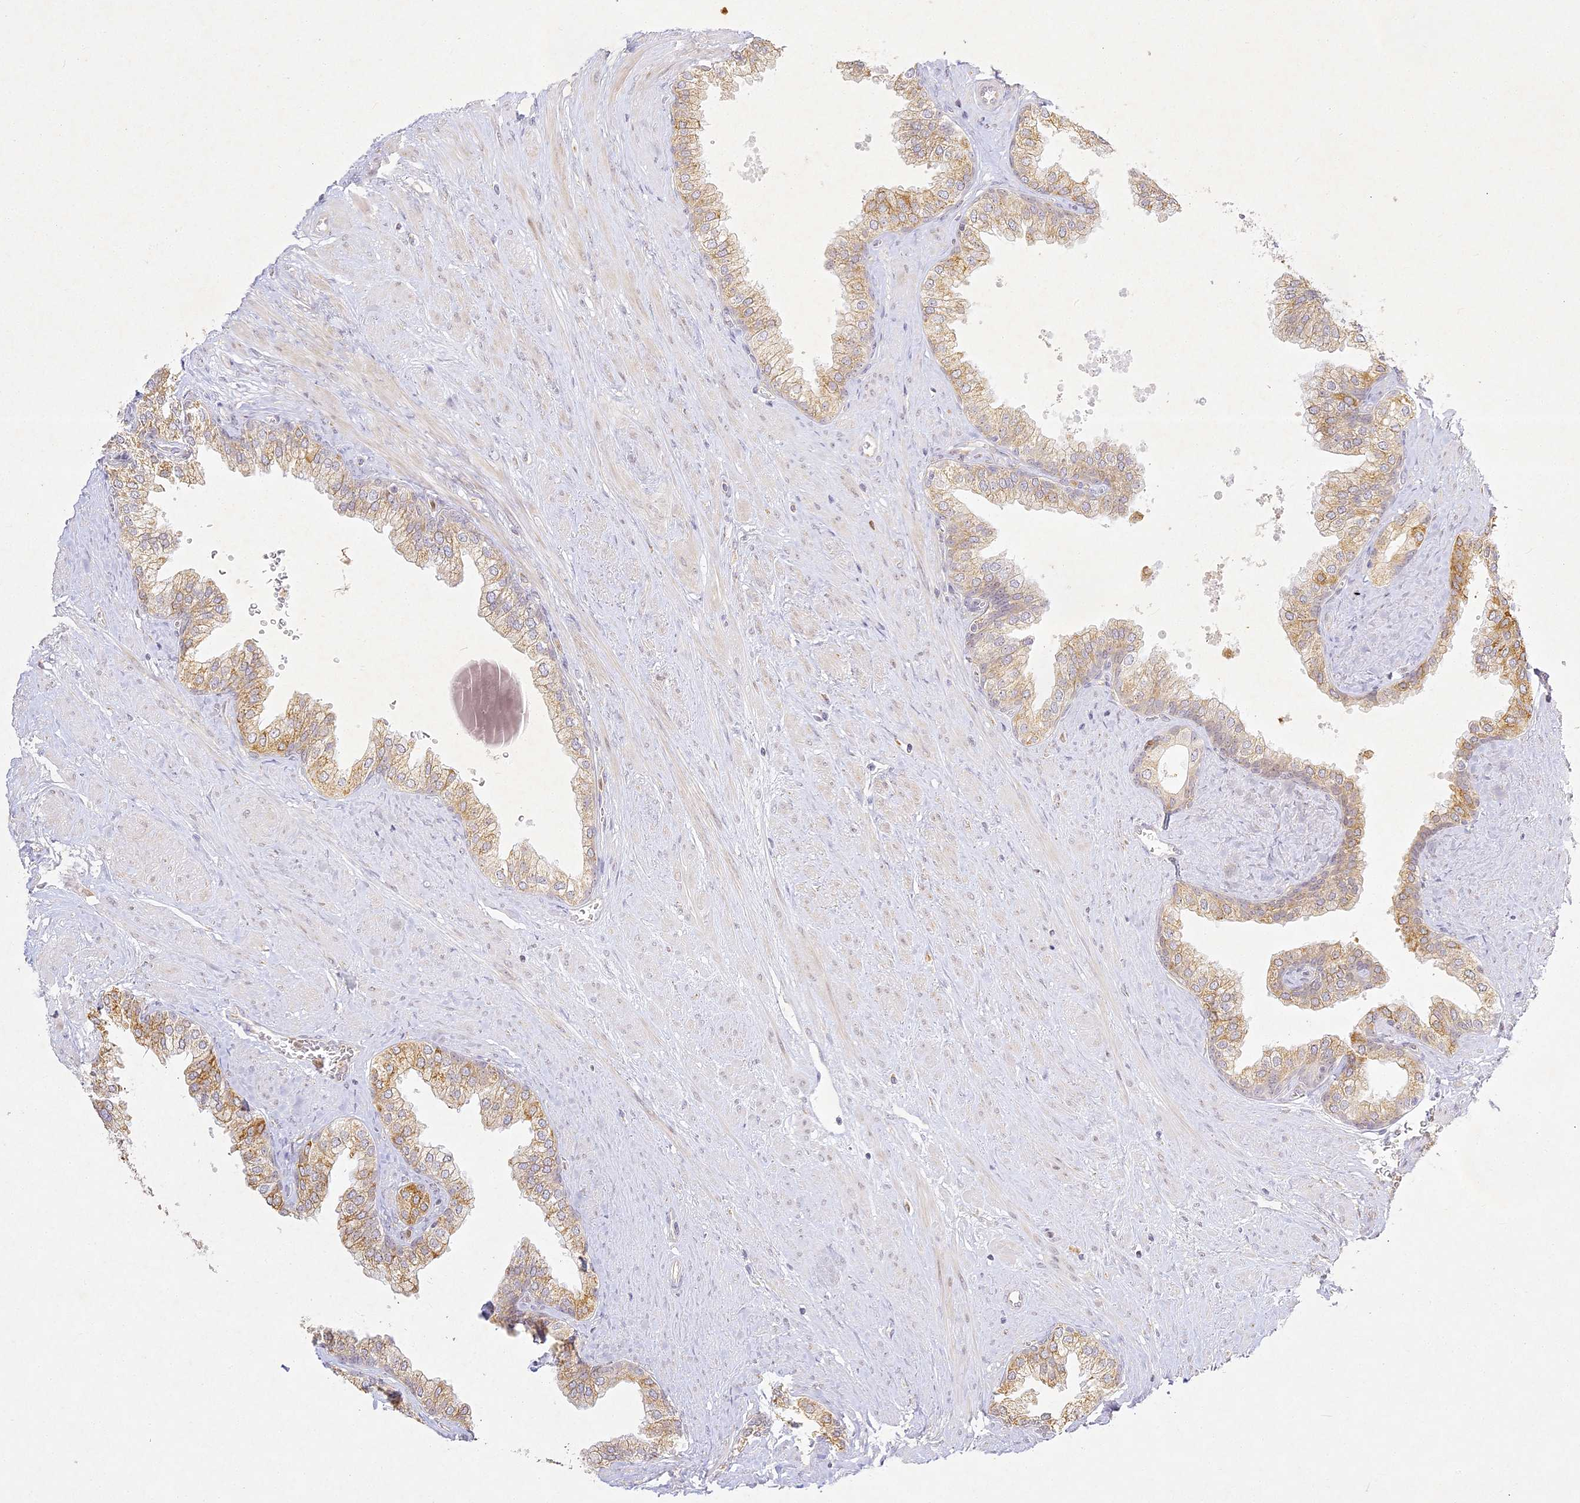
{"staining": {"intensity": "moderate", "quantity": "25%-75%", "location": "cytoplasmic/membranous"}, "tissue": "prostate", "cell_type": "Glandular cells", "image_type": "normal", "snomed": [{"axis": "morphology", "description": "Normal tissue, NOS"}, {"axis": "morphology", "description": "Urothelial carcinoma, Low grade"}, {"axis": "topography", "description": "Urinary bladder"}, {"axis": "topography", "description": "Prostate"}], "caption": "DAB (3,3'-diaminobenzidine) immunohistochemical staining of normal prostate displays moderate cytoplasmic/membranous protein staining in about 25%-75% of glandular cells. (IHC, brightfield microscopy, high magnification).", "gene": "SLC30A5", "patient": {"sex": "male", "age": 60}}